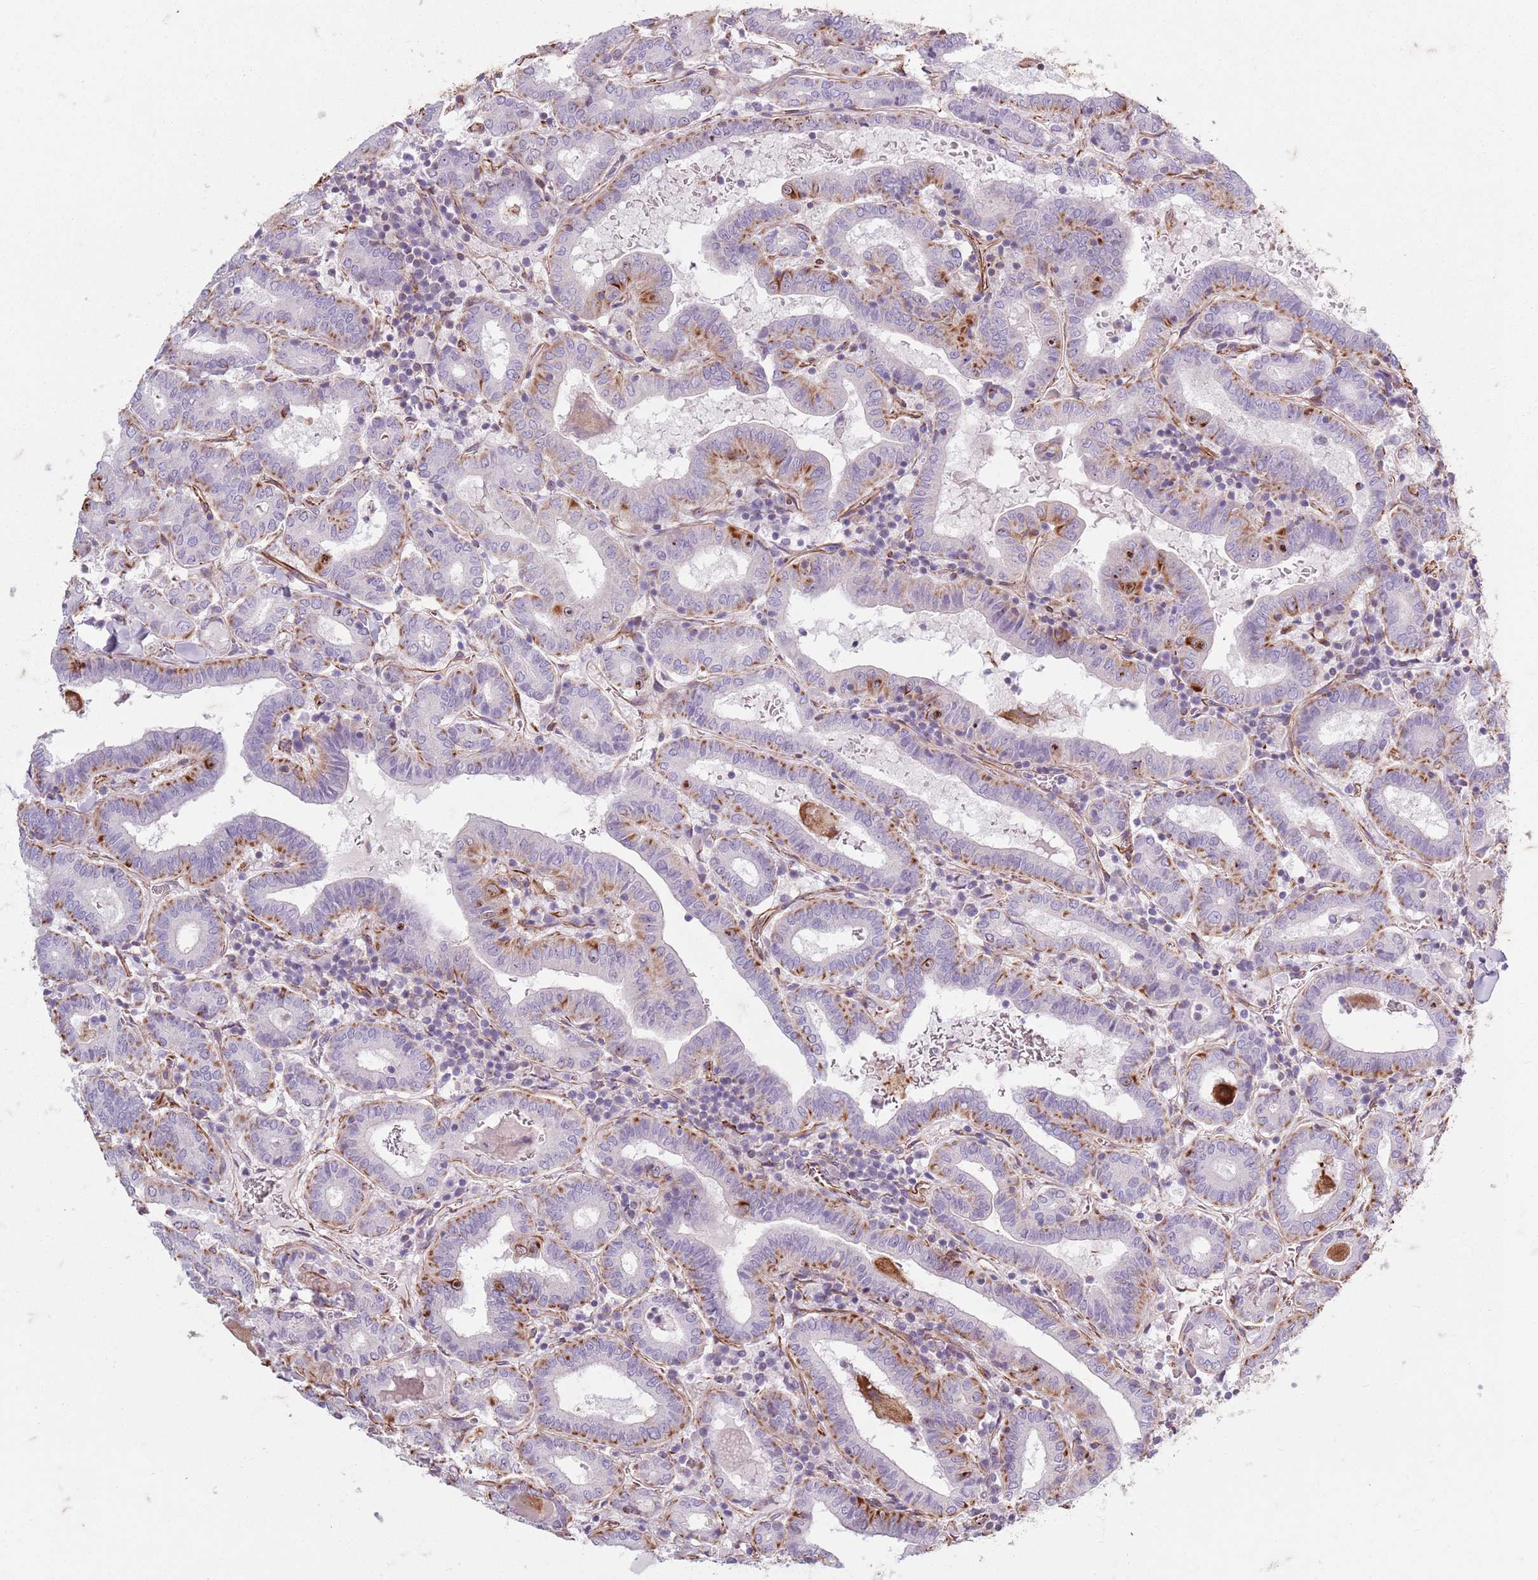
{"staining": {"intensity": "moderate", "quantity": "25%-75%", "location": "cytoplasmic/membranous"}, "tissue": "thyroid cancer", "cell_type": "Tumor cells", "image_type": "cancer", "snomed": [{"axis": "morphology", "description": "Papillary adenocarcinoma, NOS"}, {"axis": "topography", "description": "Thyroid gland"}], "caption": "The histopathology image shows immunohistochemical staining of thyroid cancer. There is moderate cytoplasmic/membranous expression is appreciated in about 25%-75% of tumor cells.", "gene": "TAS2R38", "patient": {"sex": "female", "age": 72}}